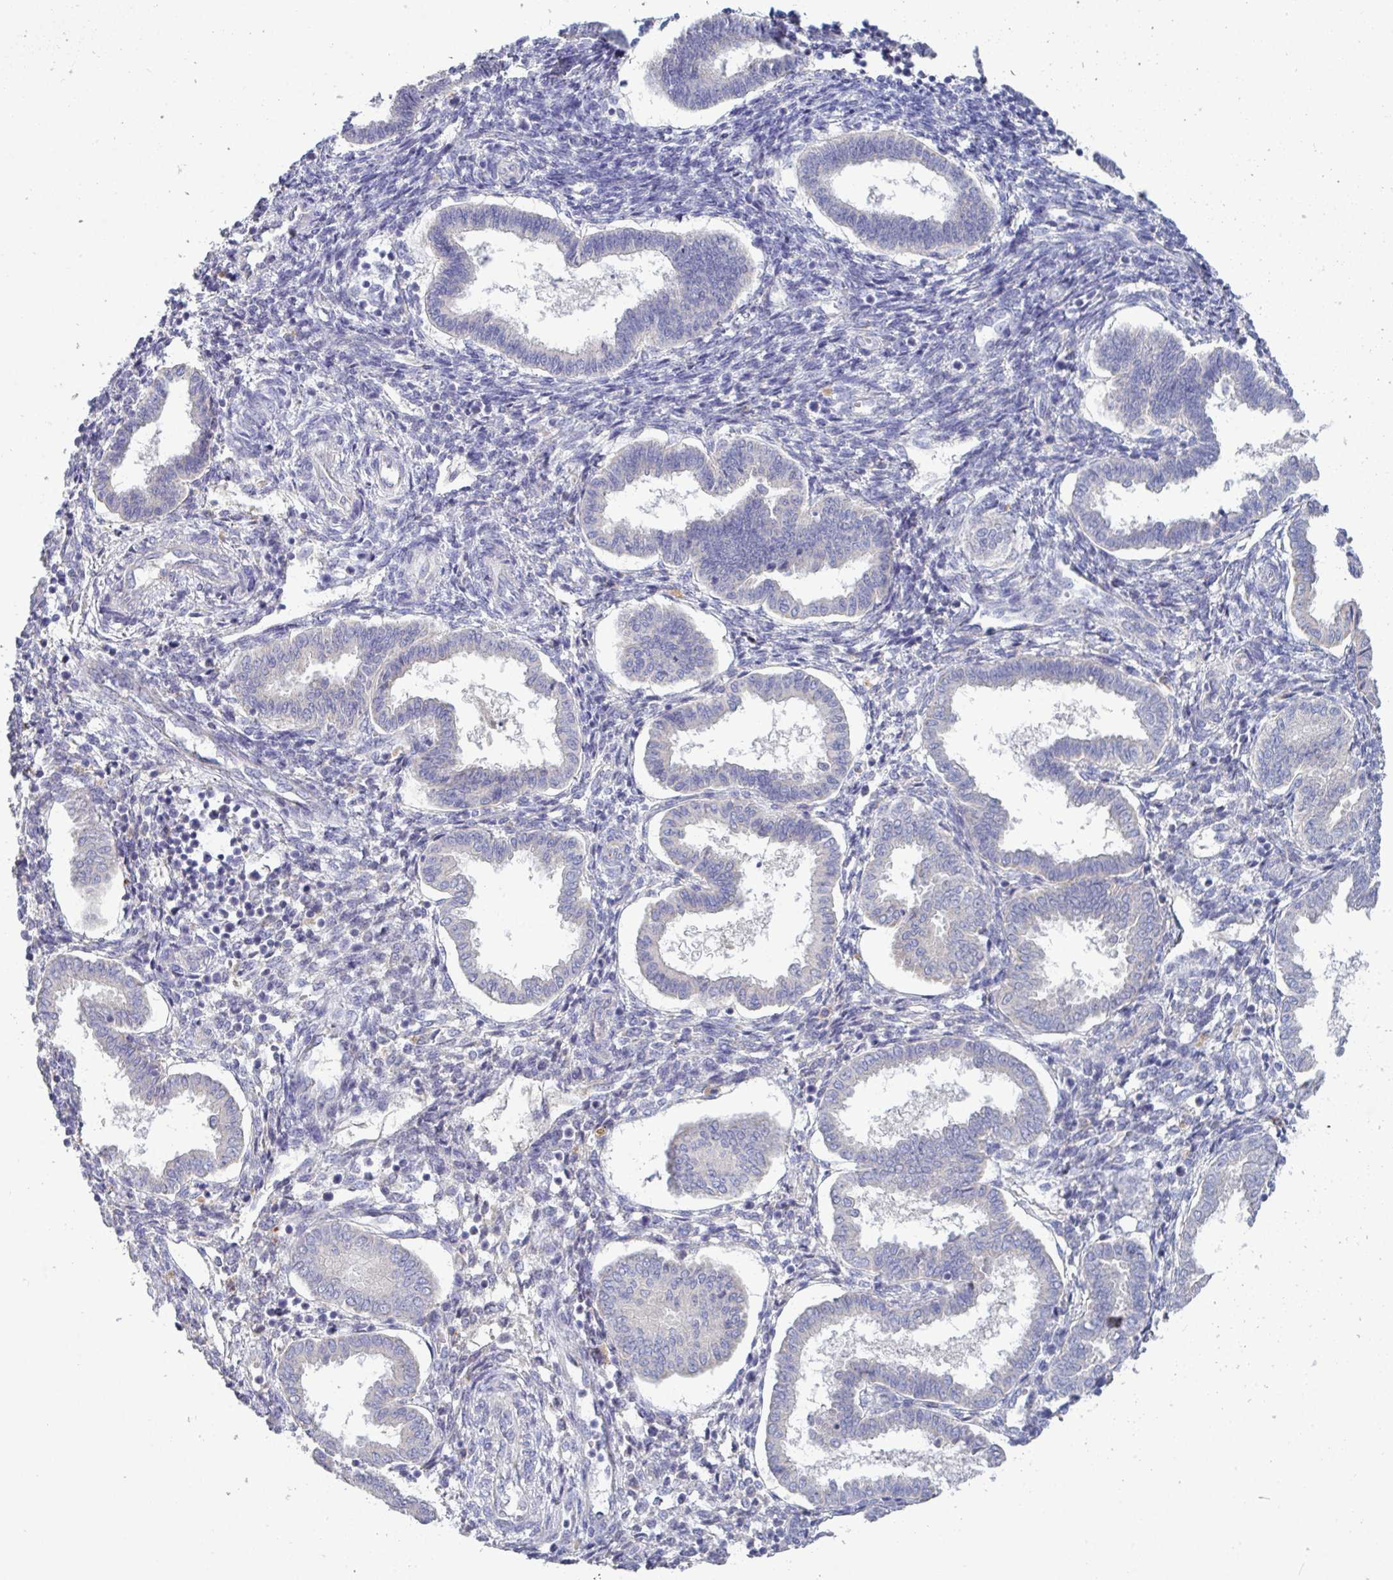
{"staining": {"intensity": "negative", "quantity": "none", "location": "none"}, "tissue": "endometrium", "cell_type": "Cells in endometrial stroma", "image_type": "normal", "snomed": [{"axis": "morphology", "description": "Normal tissue, NOS"}, {"axis": "topography", "description": "Endometrium"}], "caption": "A high-resolution photomicrograph shows IHC staining of benign endometrium, which exhibits no significant staining in cells in endometrial stroma.", "gene": "GALNT13", "patient": {"sex": "female", "age": 24}}